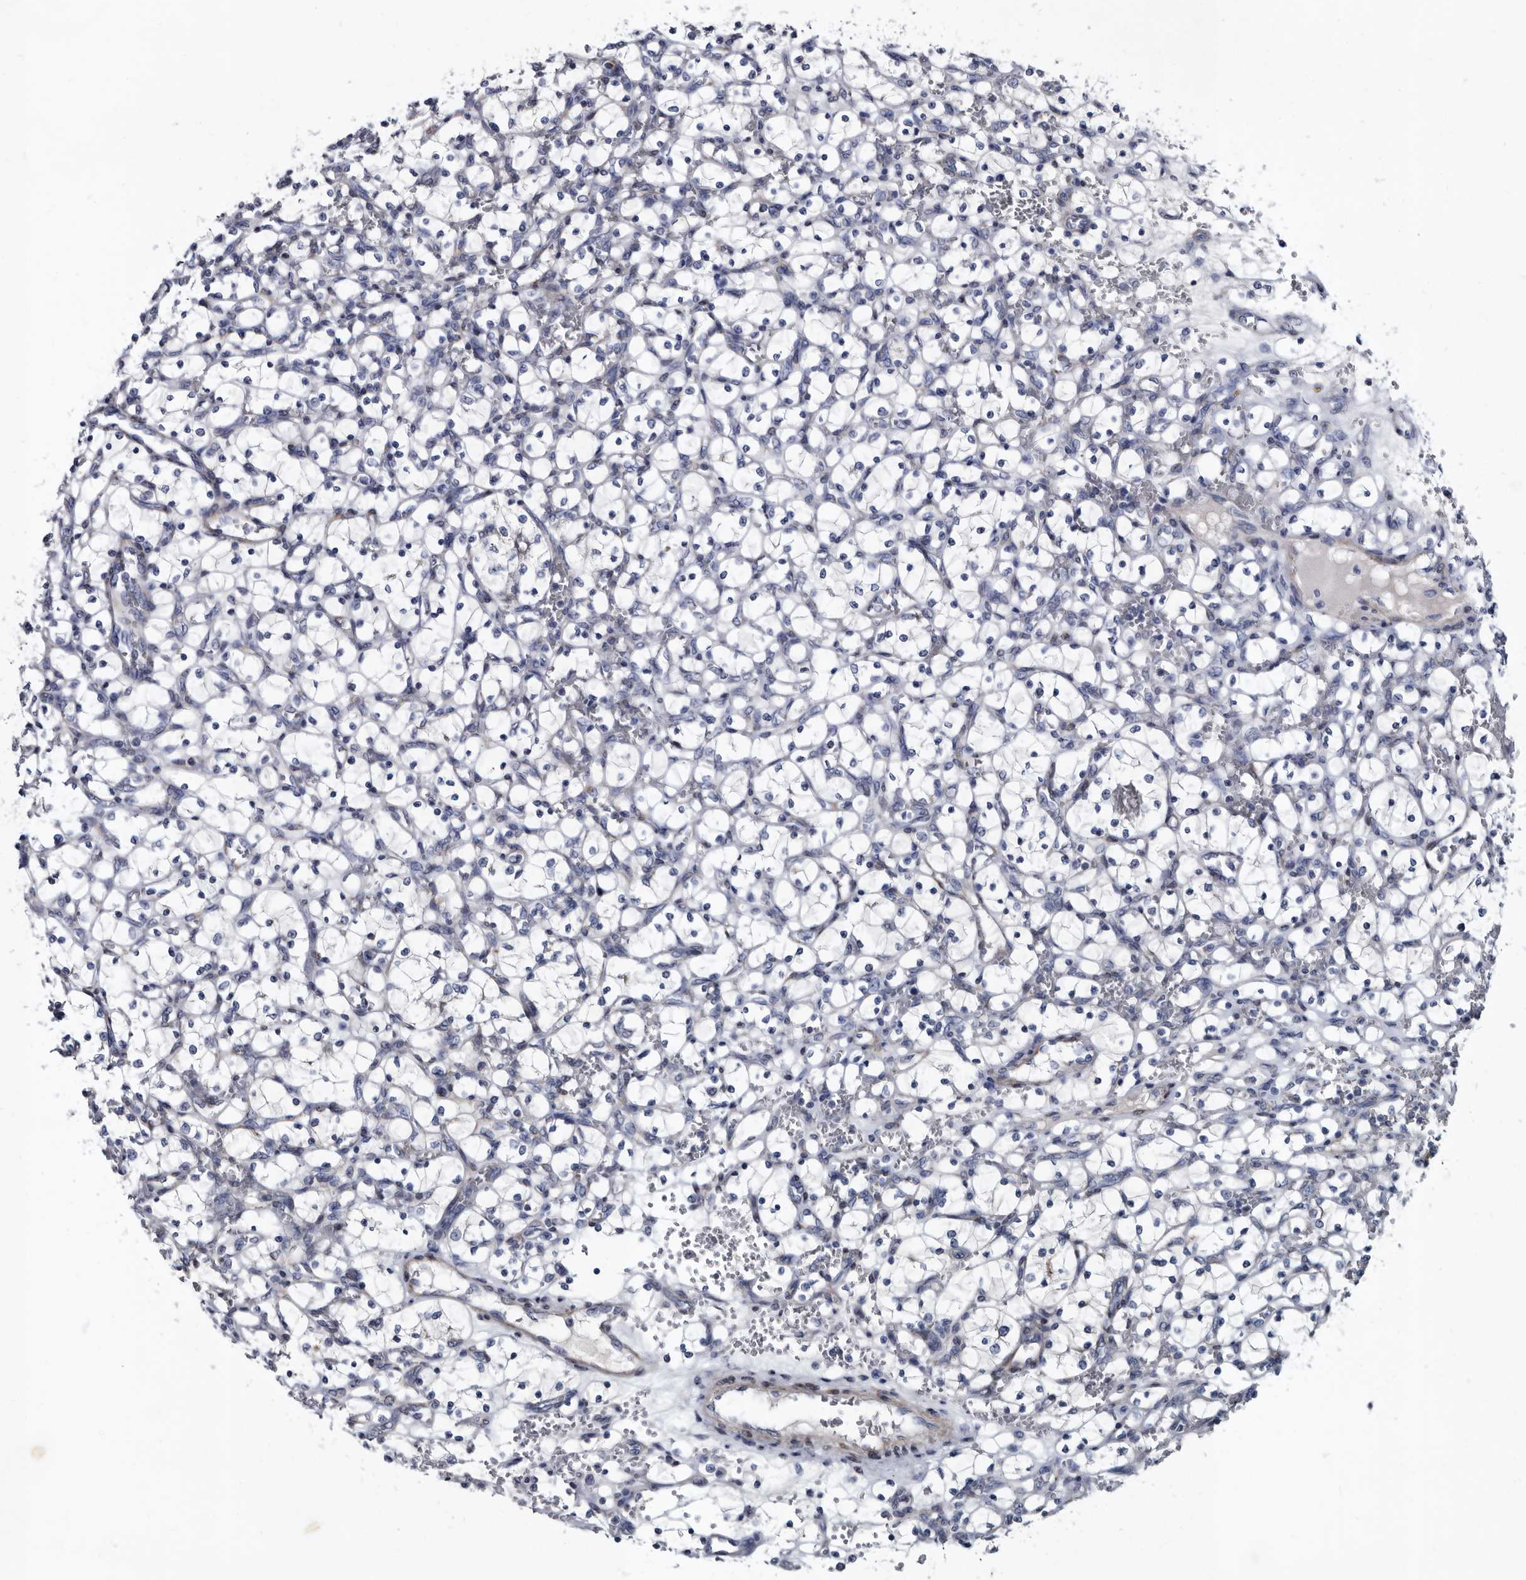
{"staining": {"intensity": "negative", "quantity": "none", "location": "none"}, "tissue": "renal cancer", "cell_type": "Tumor cells", "image_type": "cancer", "snomed": [{"axis": "morphology", "description": "Adenocarcinoma, NOS"}, {"axis": "topography", "description": "Kidney"}], "caption": "Human renal adenocarcinoma stained for a protein using IHC demonstrates no expression in tumor cells.", "gene": "PRSS8", "patient": {"sex": "female", "age": 69}}